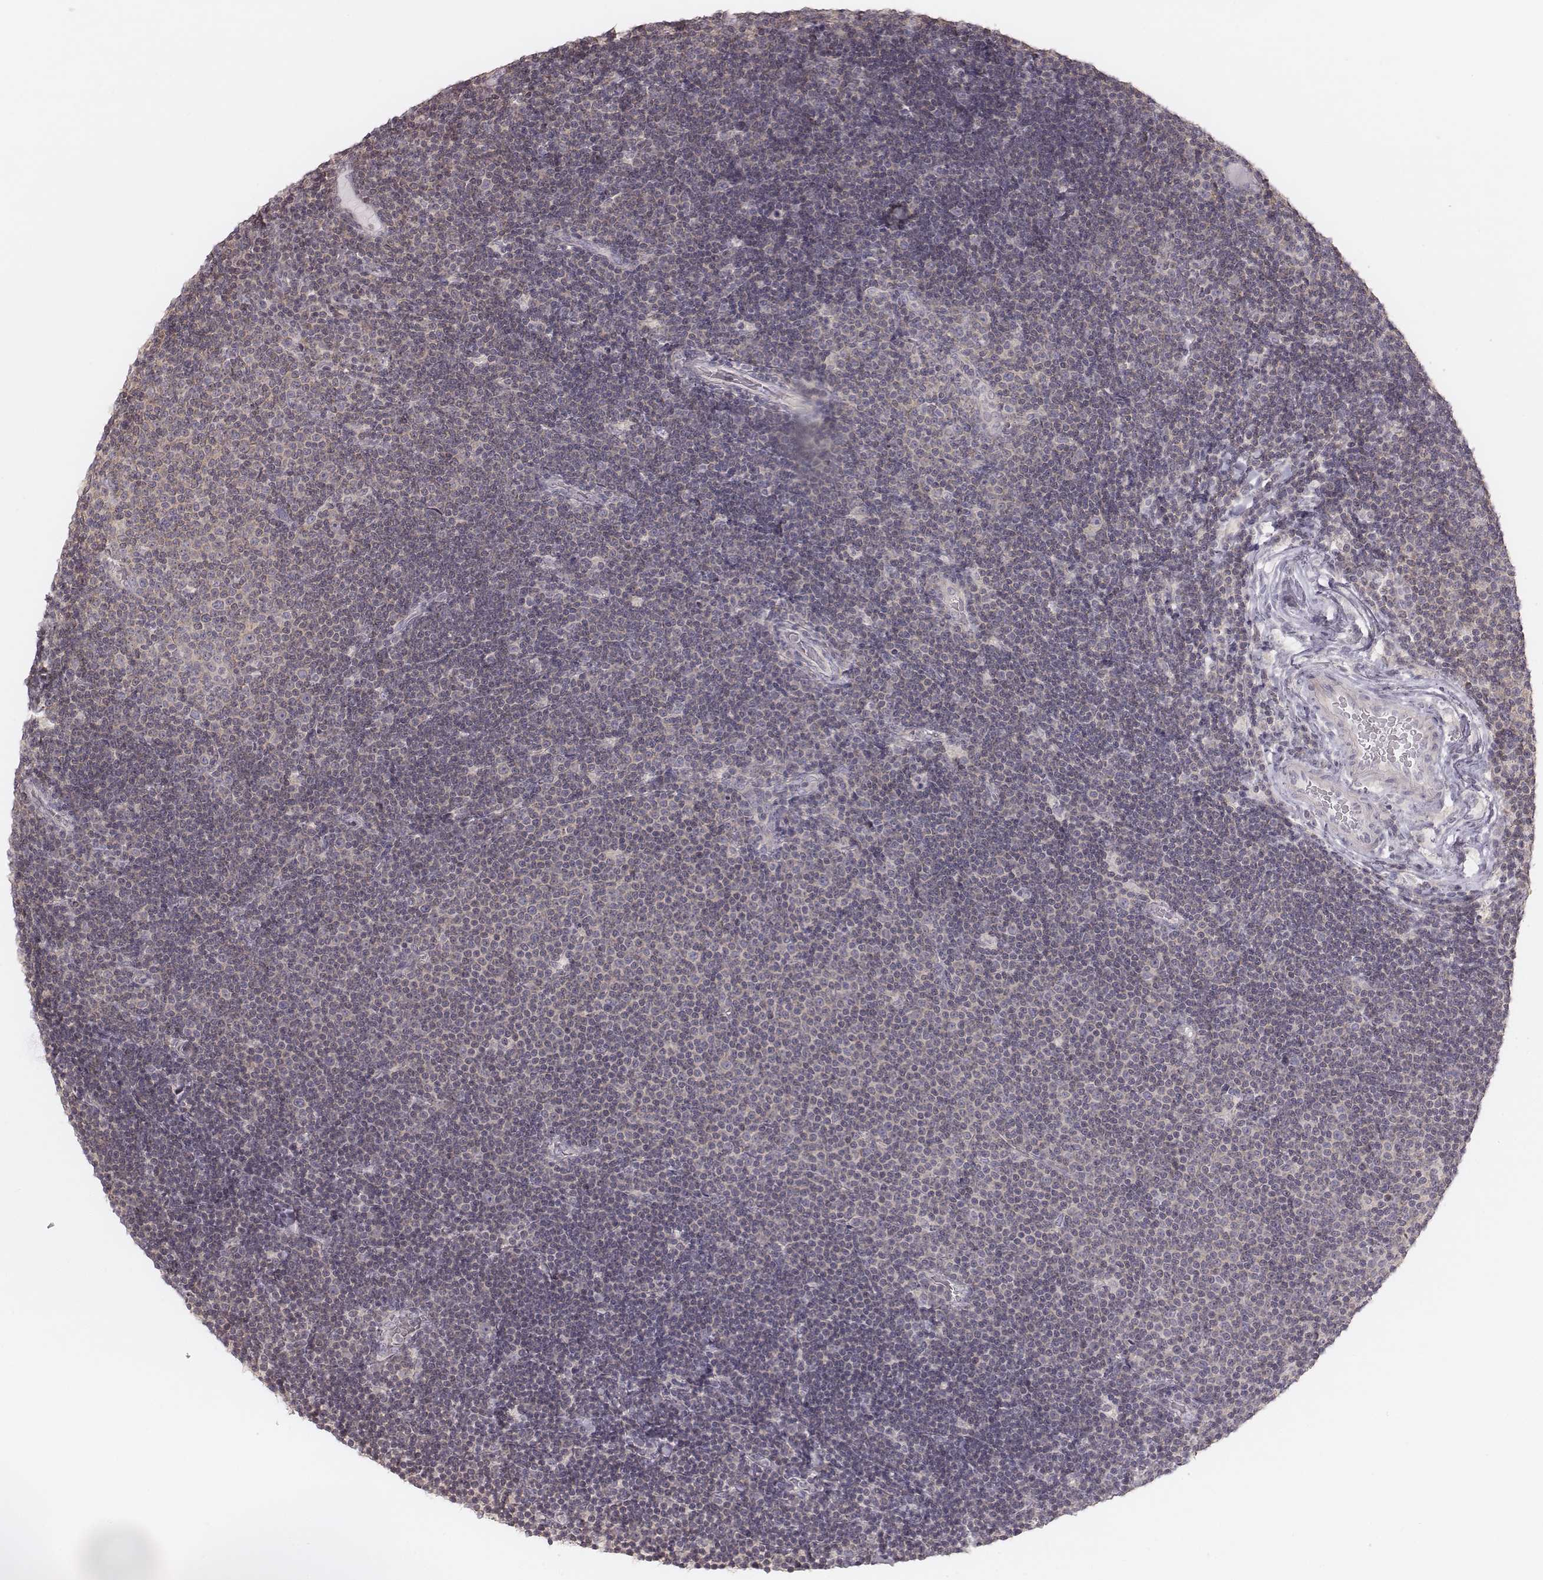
{"staining": {"intensity": "weak", "quantity": ">75%", "location": "cytoplasmic/membranous"}, "tissue": "lymphoma", "cell_type": "Tumor cells", "image_type": "cancer", "snomed": [{"axis": "morphology", "description": "Malignant lymphoma, non-Hodgkin's type, Low grade"}, {"axis": "topography", "description": "Brain"}], "caption": "An IHC histopathology image of neoplastic tissue is shown. Protein staining in brown highlights weak cytoplasmic/membranous positivity in low-grade malignant lymphoma, non-Hodgkin's type within tumor cells.", "gene": "TDRD5", "patient": {"sex": "female", "age": 66}}